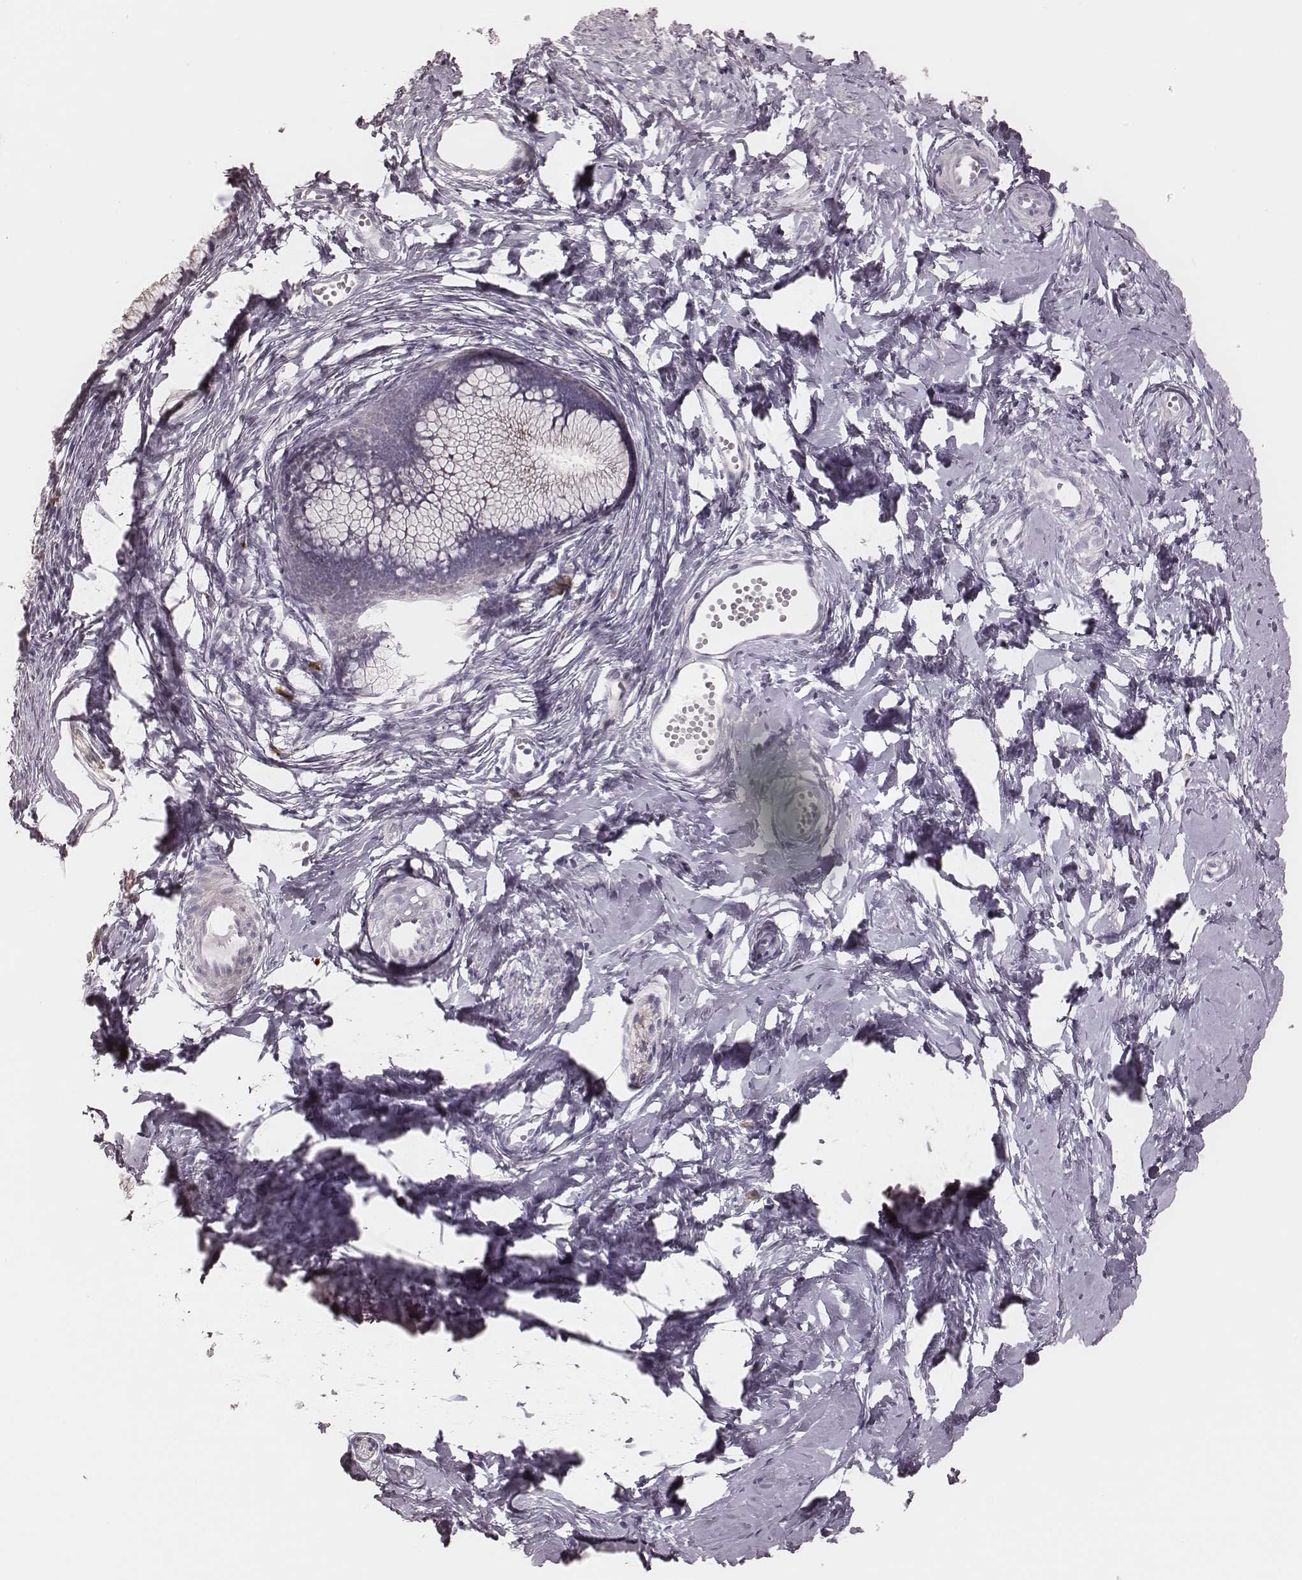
{"staining": {"intensity": "negative", "quantity": "none", "location": "none"}, "tissue": "cervix", "cell_type": "Glandular cells", "image_type": "normal", "snomed": [{"axis": "morphology", "description": "Normal tissue, NOS"}, {"axis": "topography", "description": "Cervix"}], "caption": "IHC of normal human cervix reveals no positivity in glandular cells. (DAB immunohistochemistry (IHC) with hematoxylin counter stain).", "gene": "KIF5C", "patient": {"sex": "female", "age": 40}}